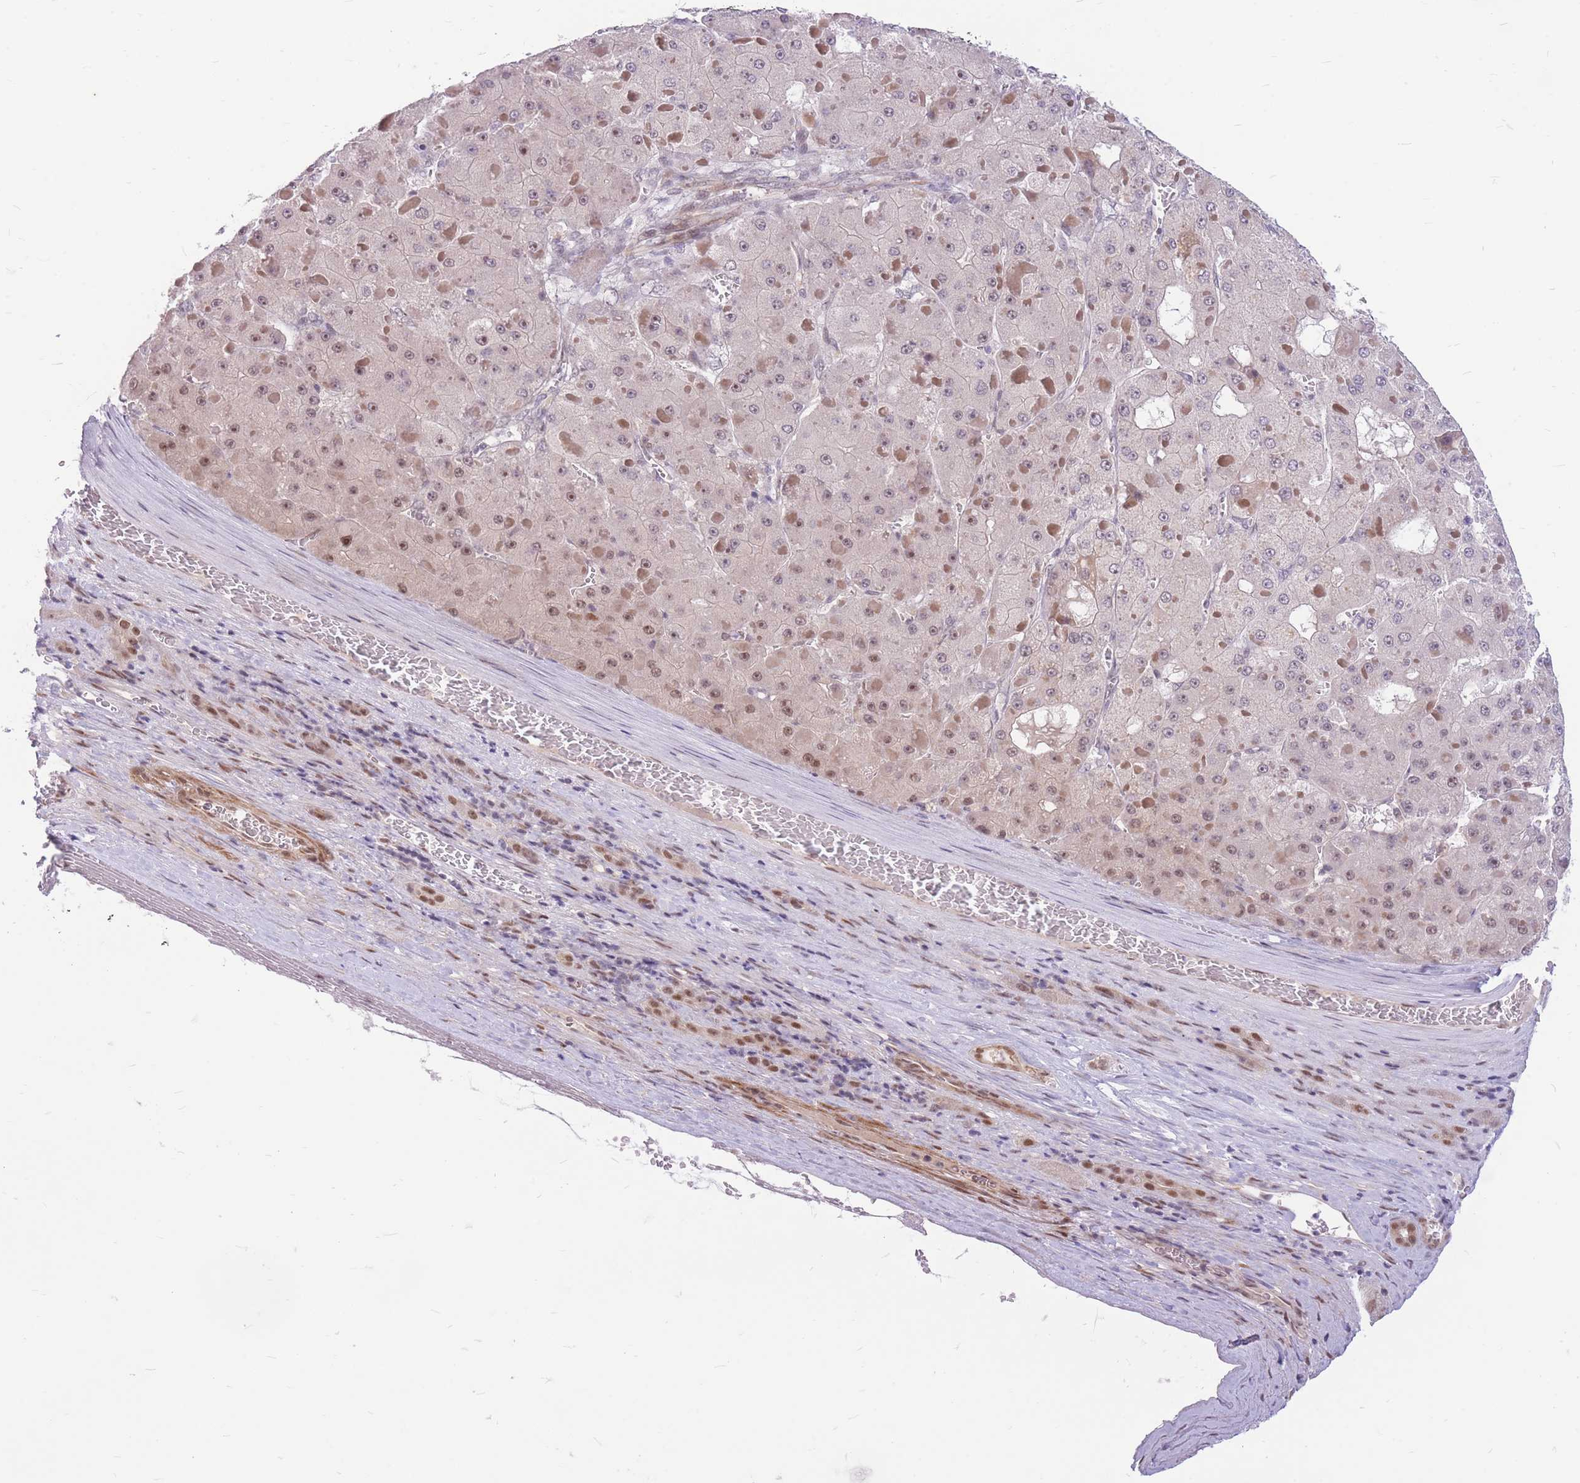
{"staining": {"intensity": "weak", "quantity": "<25%", "location": "nuclear"}, "tissue": "liver cancer", "cell_type": "Tumor cells", "image_type": "cancer", "snomed": [{"axis": "morphology", "description": "Carcinoma, Hepatocellular, NOS"}, {"axis": "topography", "description": "Liver"}], "caption": "Protein analysis of hepatocellular carcinoma (liver) displays no significant positivity in tumor cells.", "gene": "ERCC2", "patient": {"sex": "female", "age": 73}}